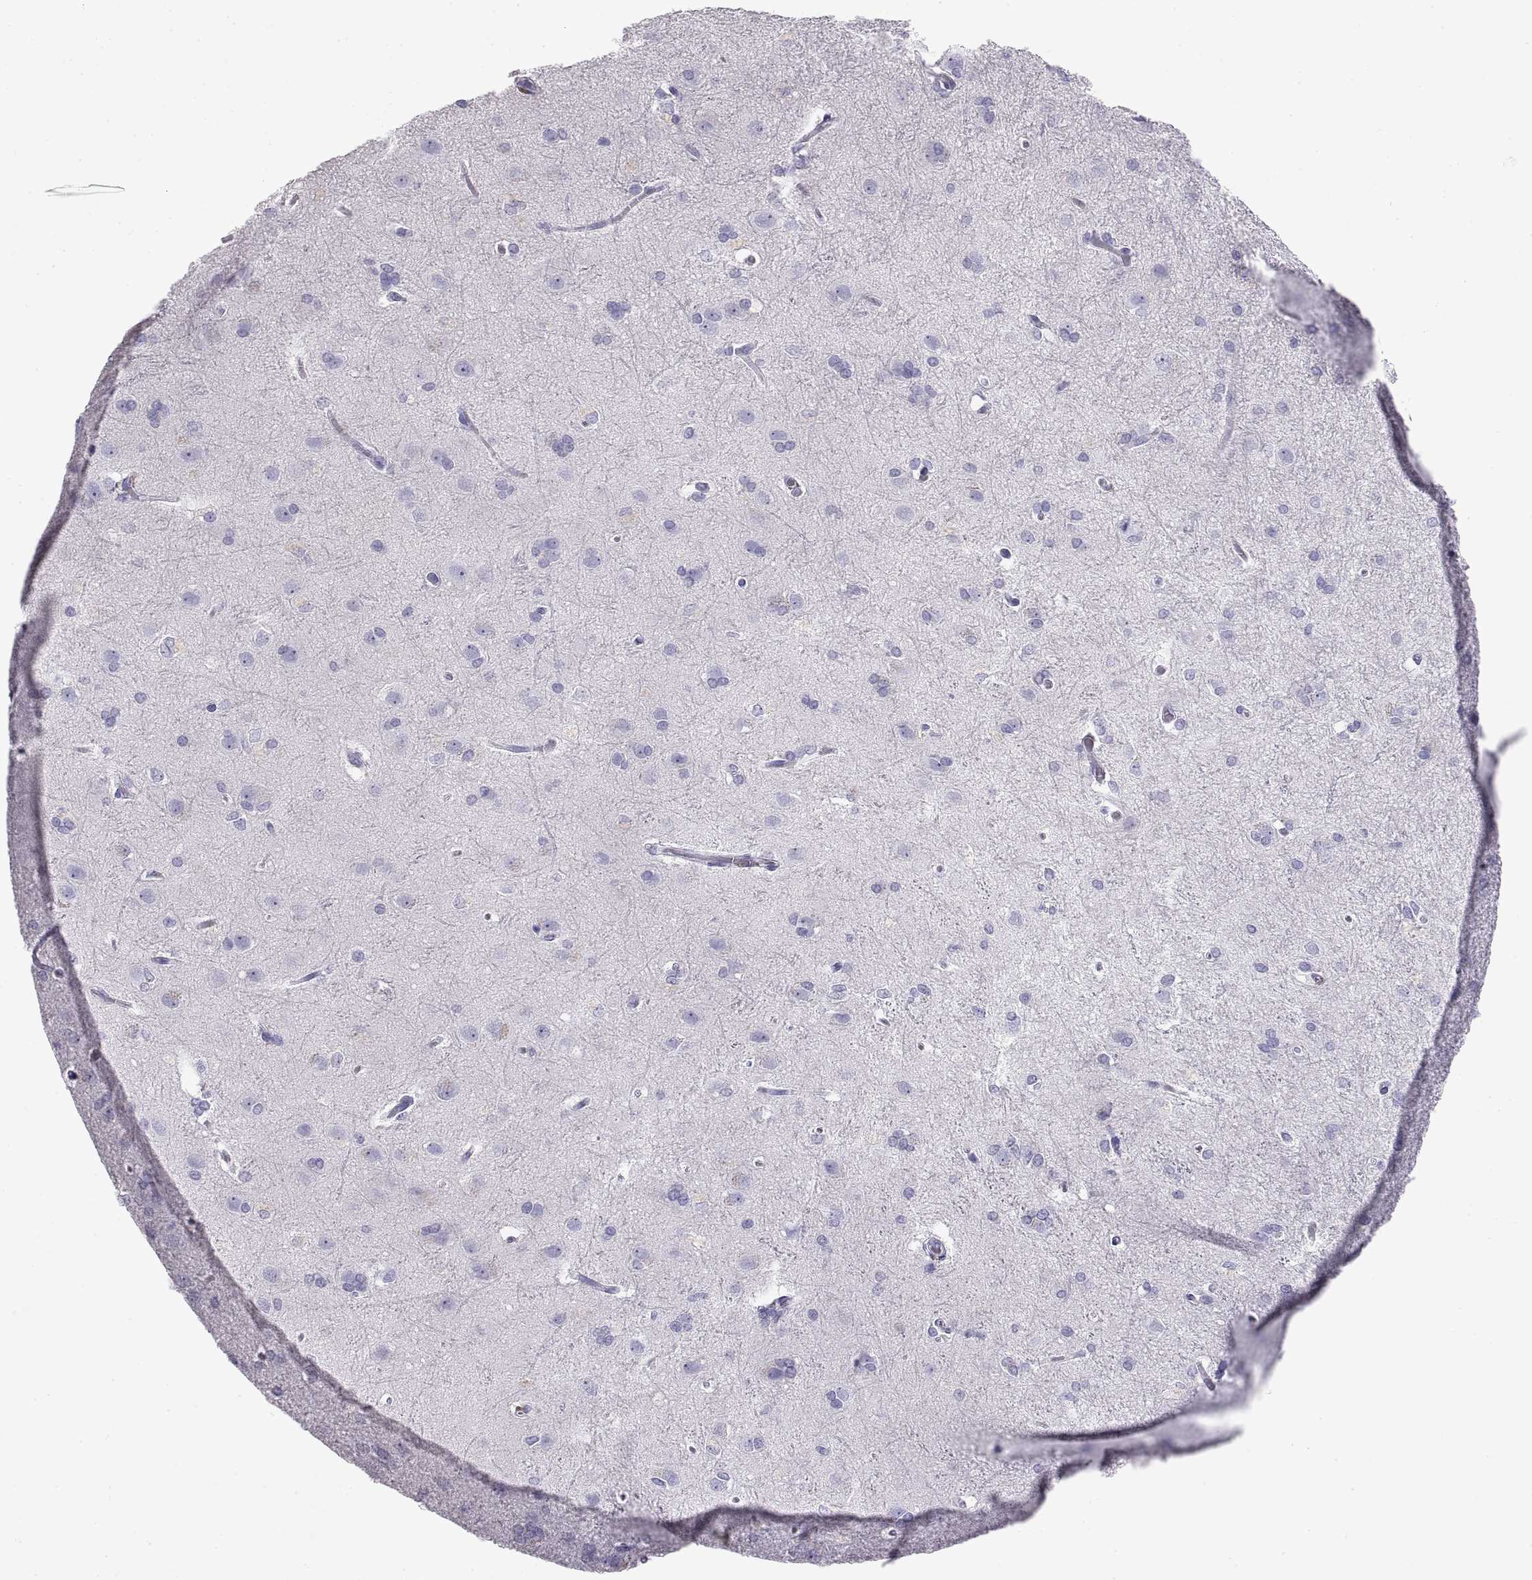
{"staining": {"intensity": "negative", "quantity": "none", "location": "none"}, "tissue": "glioma", "cell_type": "Tumor cells", "image_type": "cancer", "snomed": [{"axis": "morphology", "description": "Glioma, malignant, High grade"}, {"axis": "topography", "description": "Brain"}], "caption": "A high-resolution image shows immunohistochemistry staining of glioma, which displays no significant expression in tumor cells. The staining was performed using DAB to visualize the protein expression in brown, while the nuclei were stained in blue with hematoxylin (Magnification: 20x).", "gene": "RLBP1", "patient": {"sex": "male", "age": 68}}